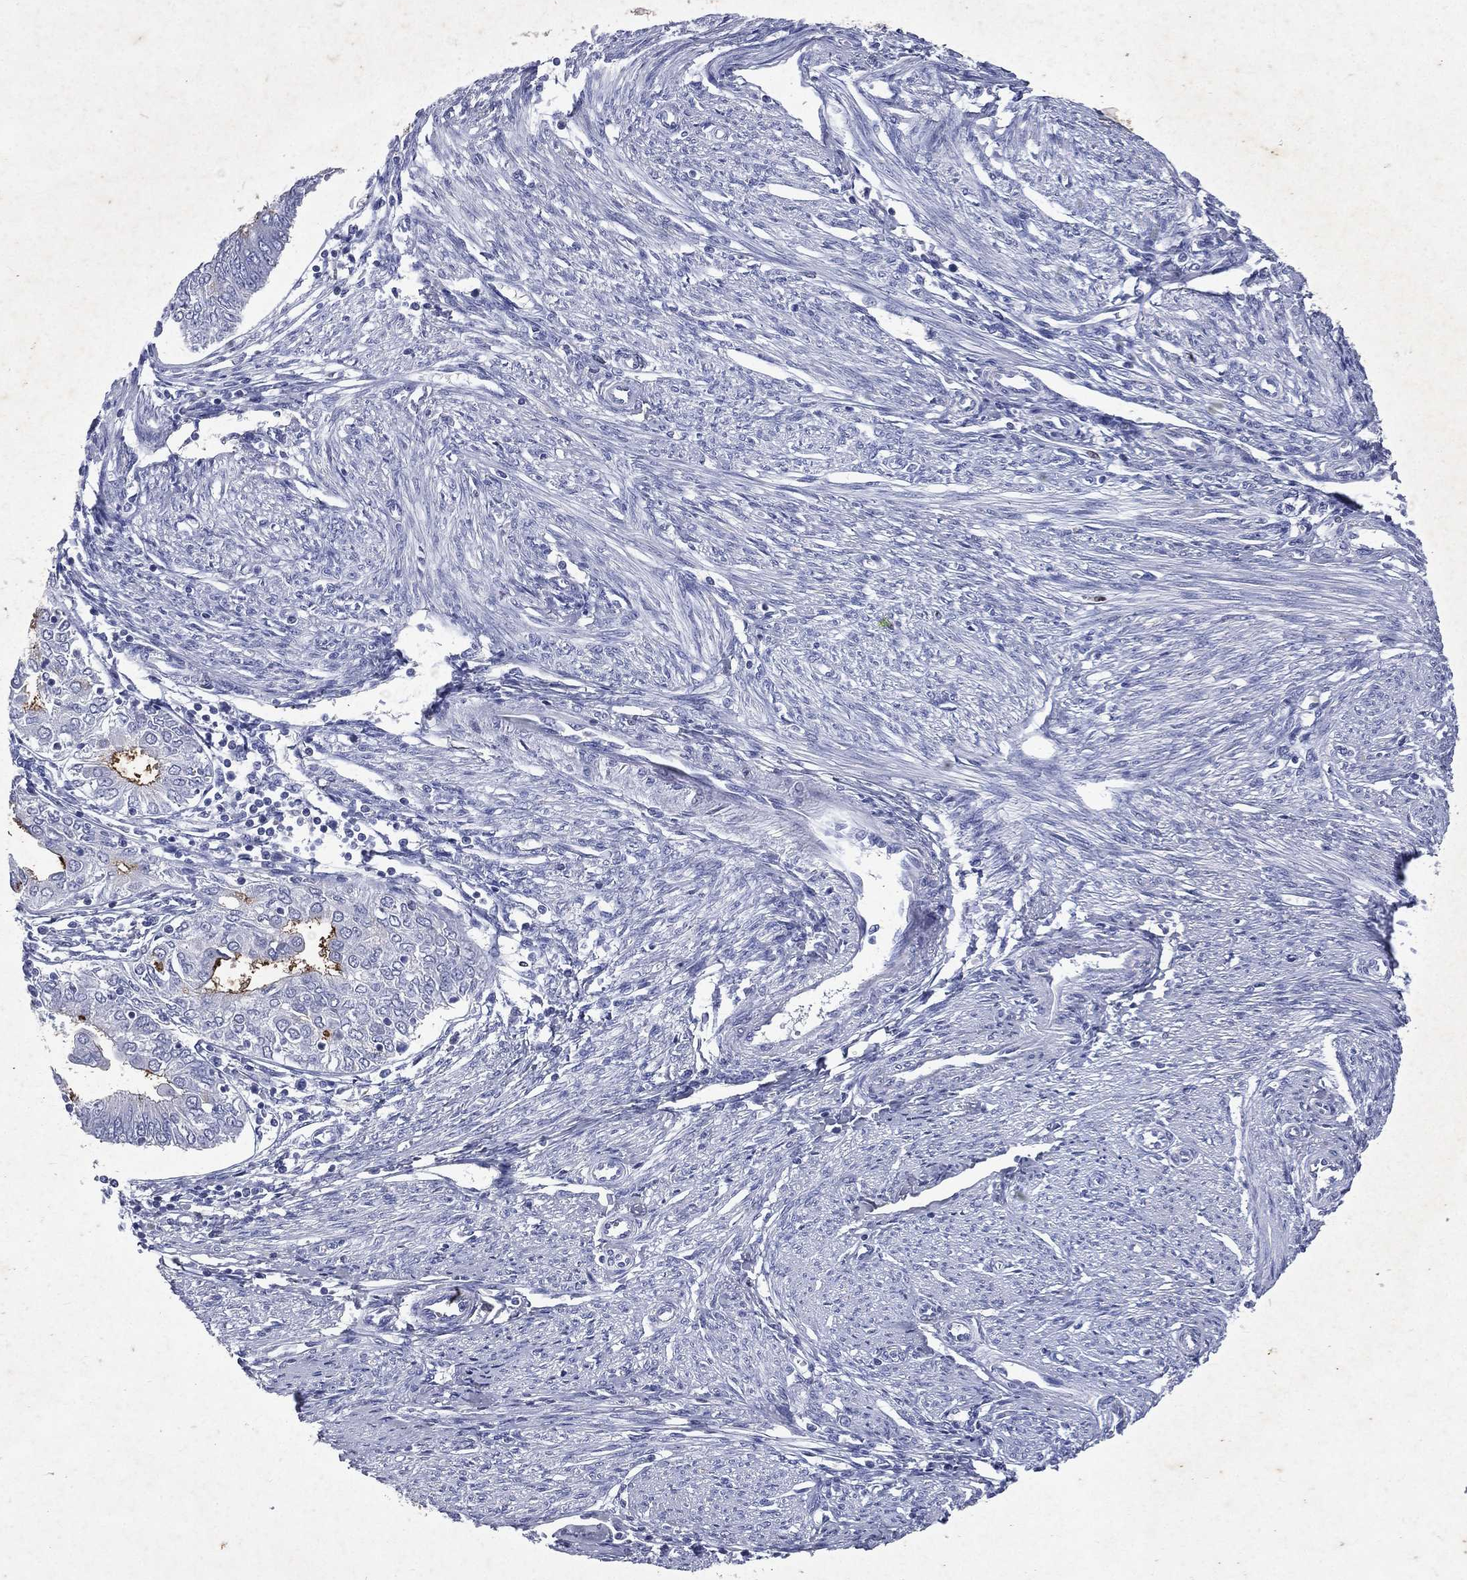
{"staining": {"intensity": "strong", "quantity": "<25%", "location": "cytoplasmic/membranous"}, "tissue": "endometrial cancer", "cell_type": "Tumor cells", "image_type": "cancer", "snomed": [{"axis": "morphology", "description": "Adenocarcinoma, NOS"}, {"axis": "topography", "description": "Endometrium"}], "caption": "DAB (3,3'-diaminobenzidine) immunohistochemical staining of human endometrial cancer displays strong cytoplasmic/membranous protein expression in approximately <25% of tumor cells.", "gene": "SLC34A2", "patient": {"sex": "female", "age": 68}}